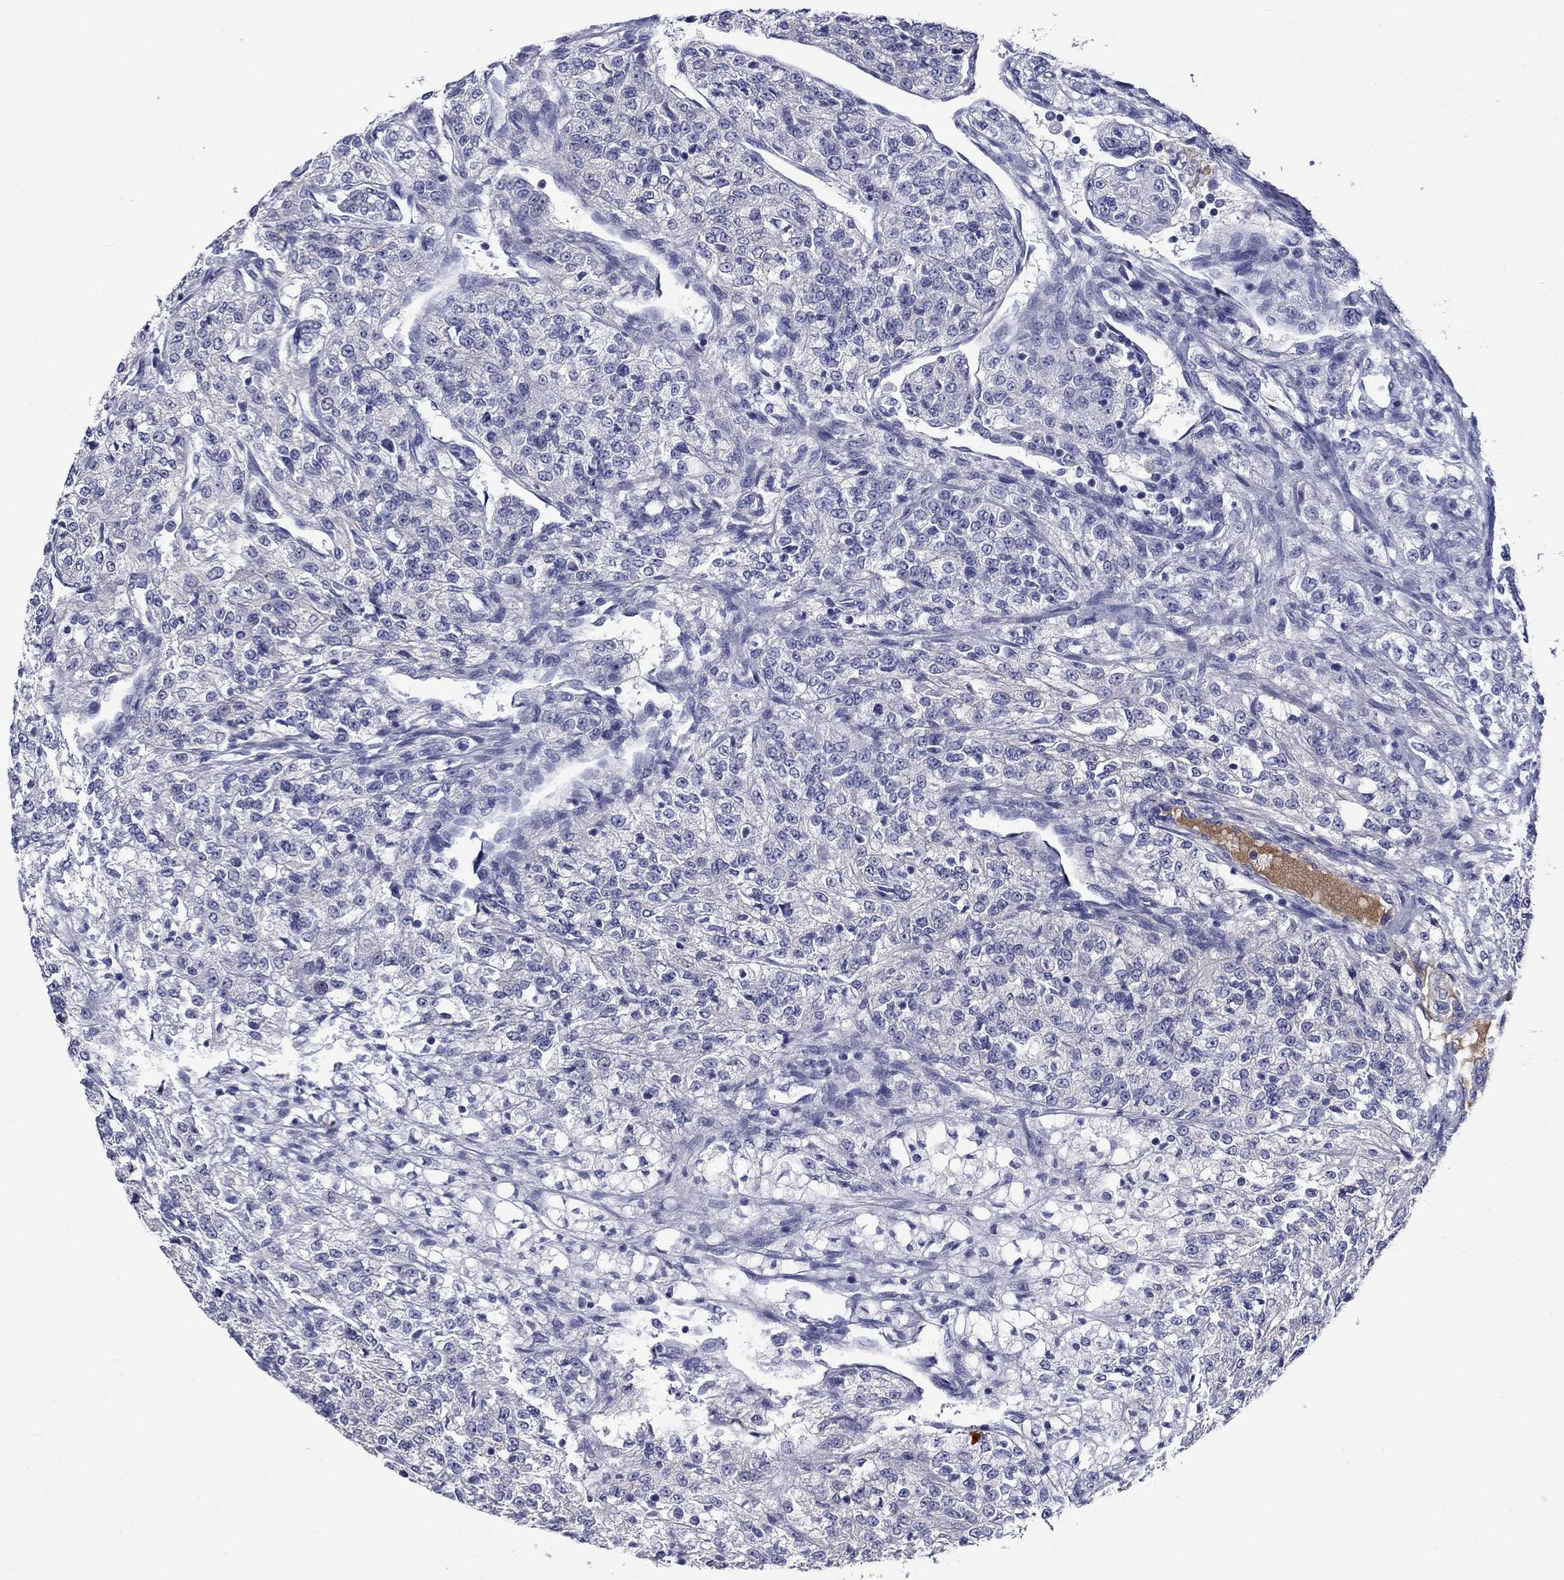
{"staining": {"intensity": "negative", "quantity": "none", "location": "none"}, "tissue": "renal cancer", "cell_type": "Tumor cells", "image_type": "cancer", "snomed": [{"axis": "morphology", "description": "Adenocarcinoma, NOS"}, {"axis": "topography", "description": "Kidney"}], "caption": "Protein analysis of renal adenocarcinoma shows no significant staining in tumor cells.", "gene": "APOA2", "patient": {"sex": "female", "age": 63}}